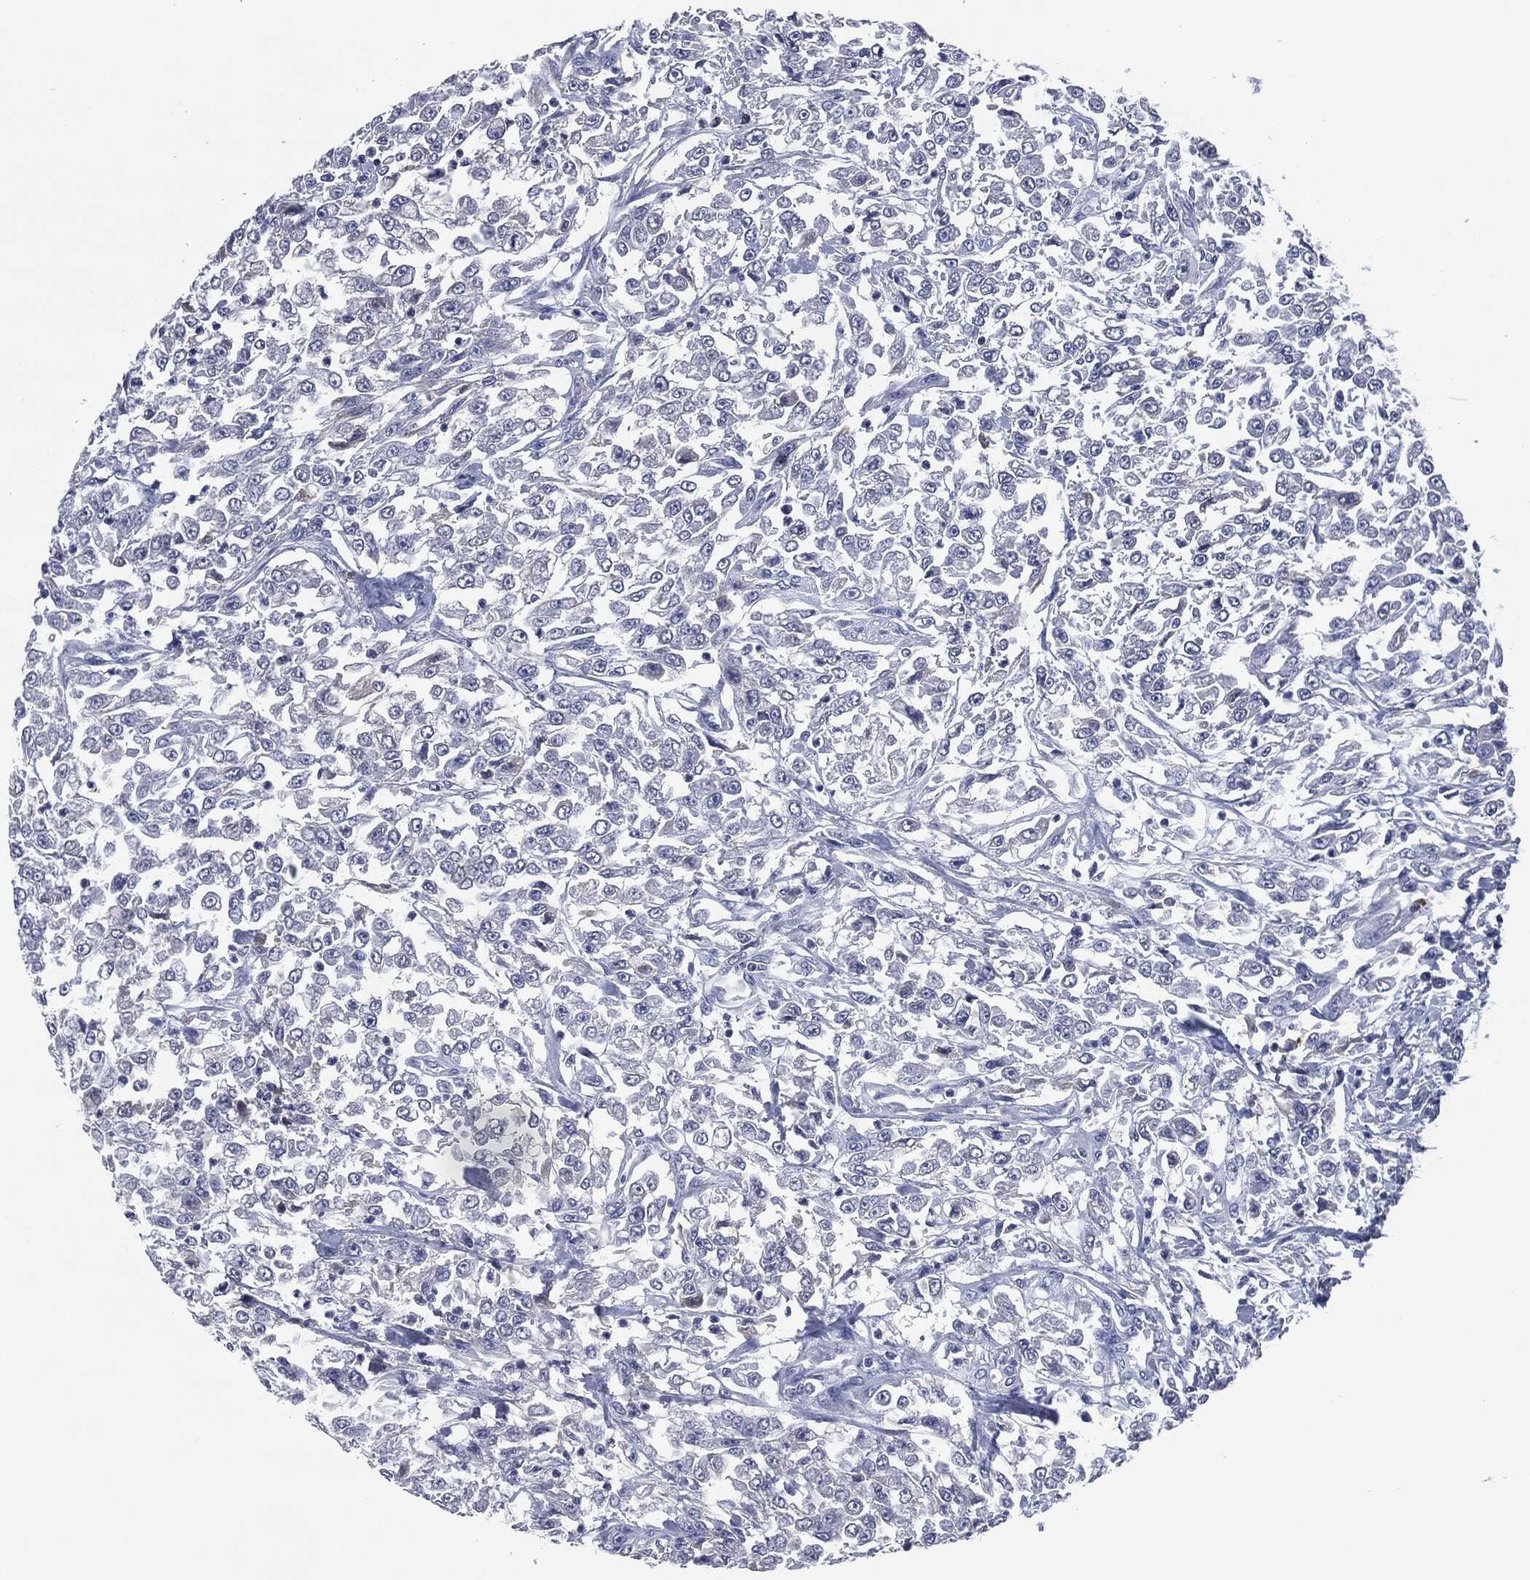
{"staining": {"intensity": "negative", "quantity": "none", "location": "none"}, "tissue": "urothelial cancer", "cell_type": "Tumor cells", "image_type": "cancer", "snomed": [{"axis": "morphology", "description": "Urothelial carcinoma, High grade"}, {"axis": "topography", "description": "Urinary bladder"}], "caption": "An immunohistochemistry image of urothelial cancer is shown. There is no staining in tumor cells of urothelial cancer.", "gene": "IL2RG", "patient": {"sex": "male", "age": 46}}